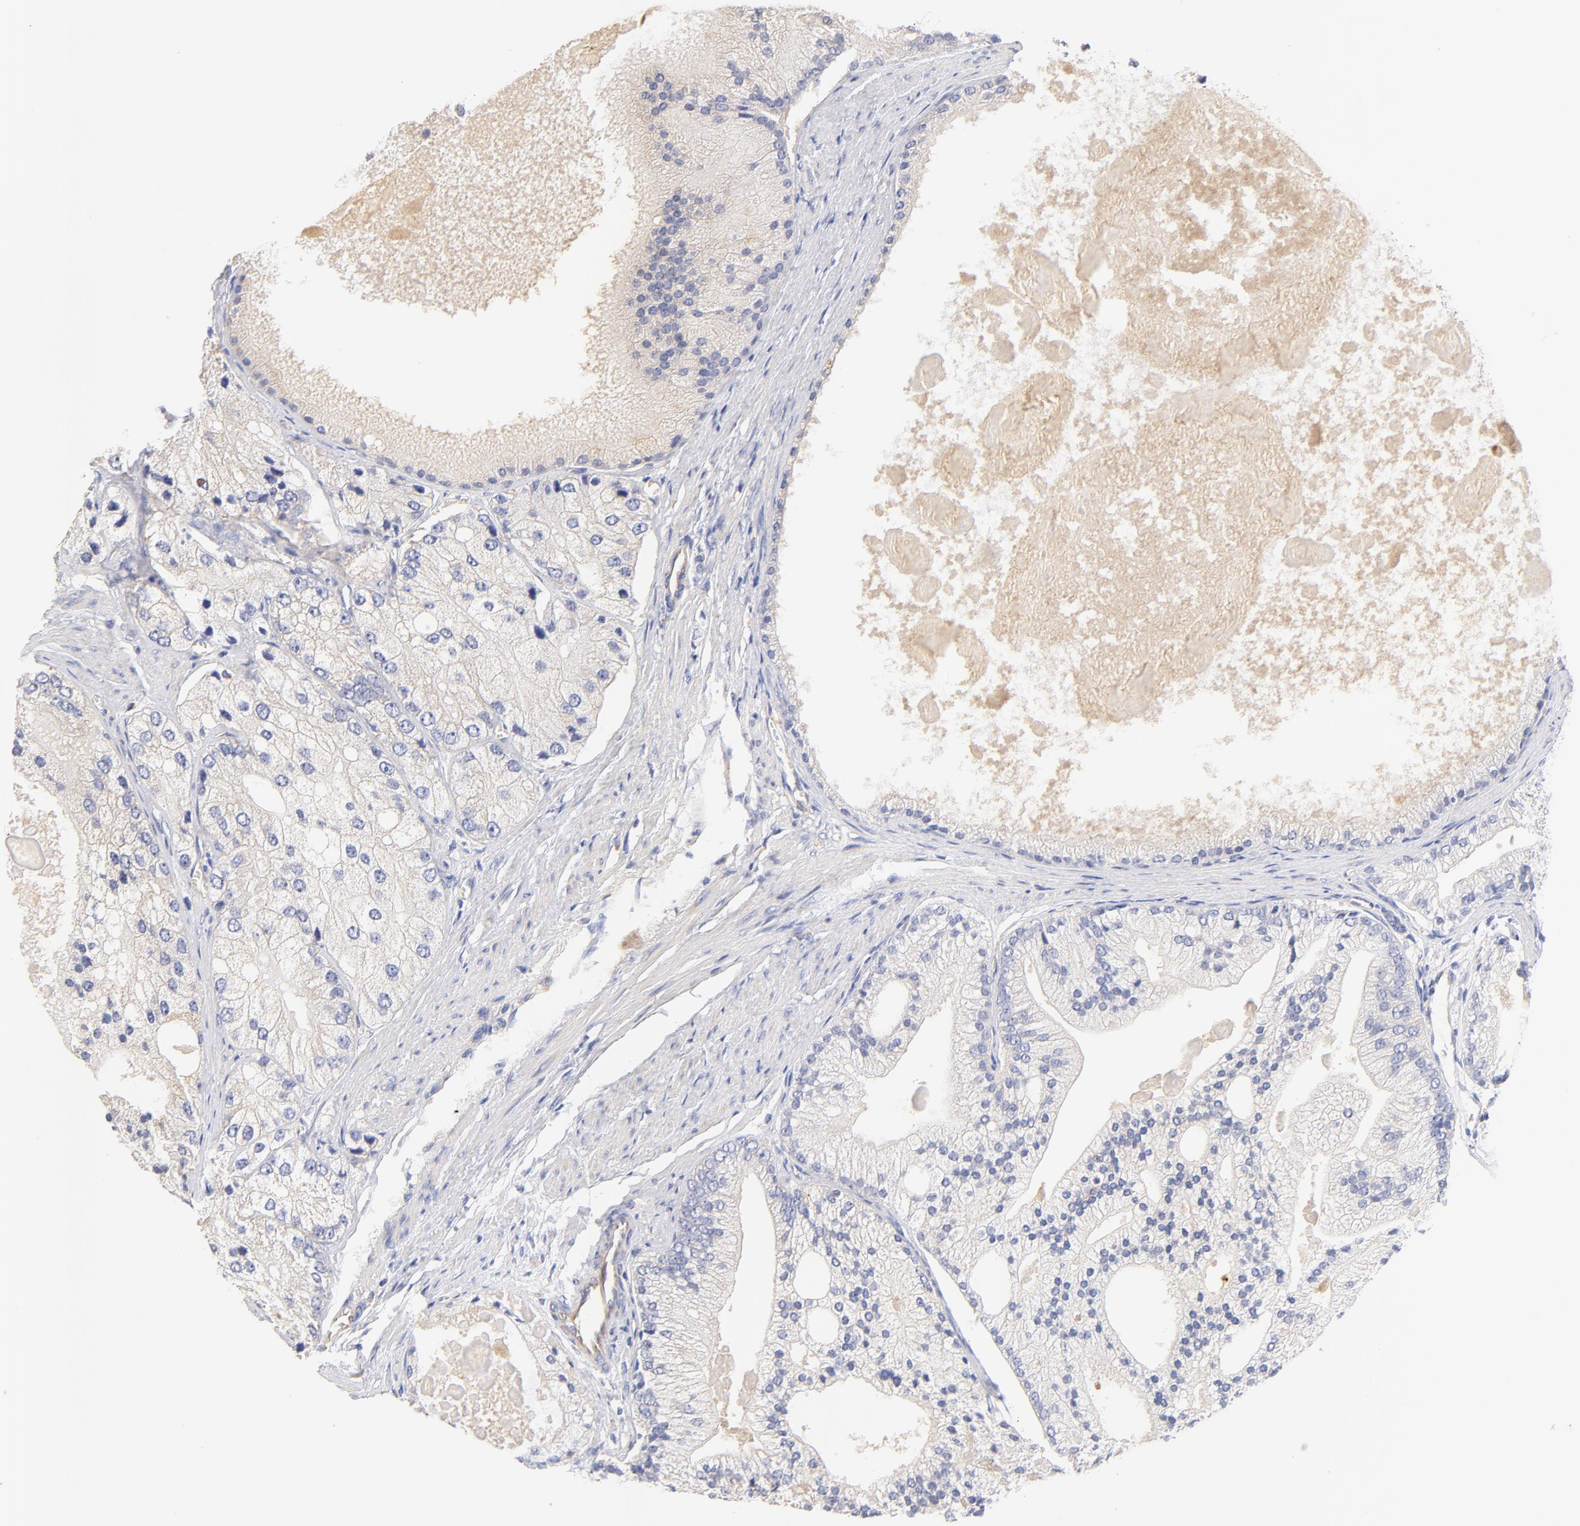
{"staining": {"intensity": "negative", "quantity": "none", "location": "none"}, "tissue": "prostate cancer", "cell_type": "Tumor cells", "image_type": "cancer", "snomed": [{"axis": "morphology", "description": "Adenocarcinoma, Low grade"}, {"axis": "topography", "description": "Prostate"}], "caption": "Photomicrograph shows no significant protein positivity in tumor cells of prostate low-grade adenocarcinoma.", "gene": "HS3ST1", "patient": {"sex": "male", "age": 69}}